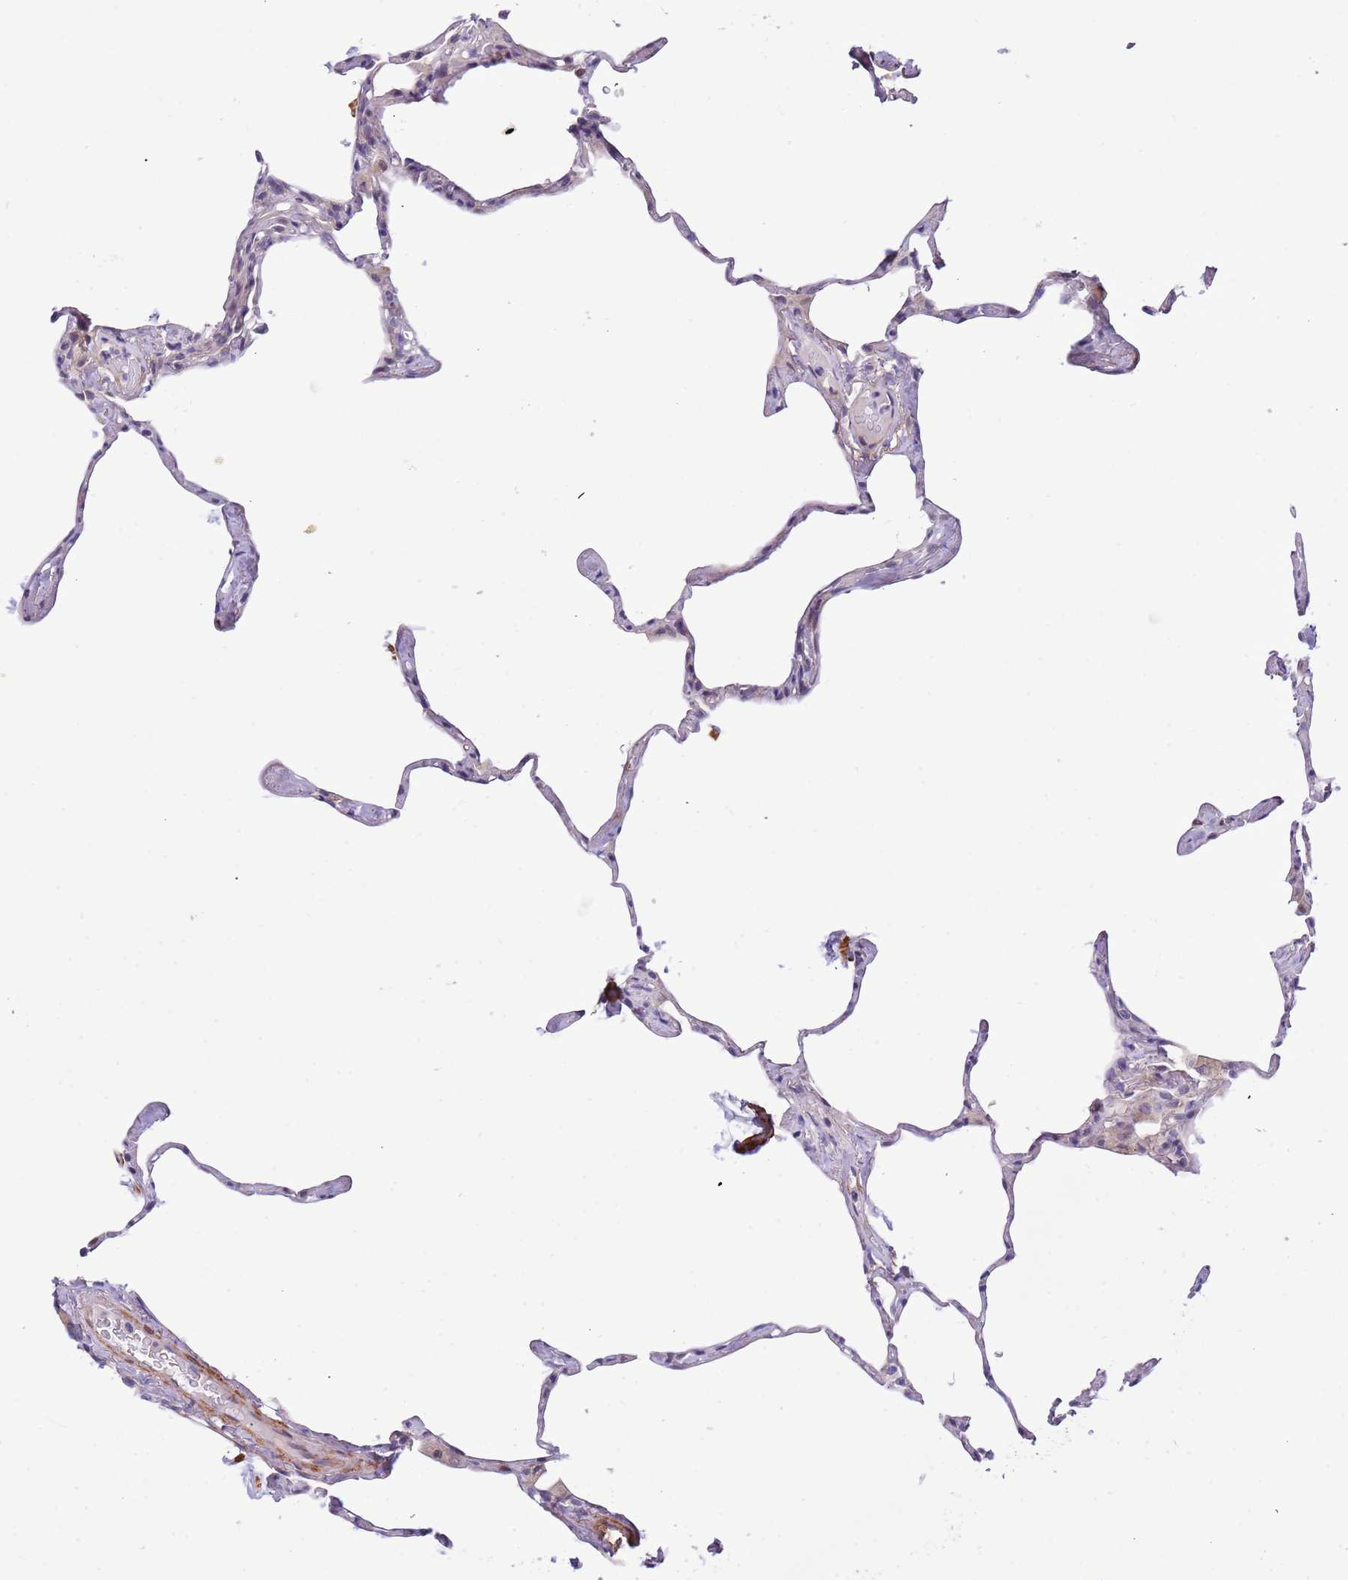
{"staining": {"intensity": "negative", "quantity": "none", "location": "none"}, "tissue": "lung", "cell_type": "Alveolar cells", "image_type": "normal", "snomed": [{"axis": "morphology", "description": "Normal tissue, NOS"}, {"axis": "topography", "description": "Lung"}], "caption": "Human lung stained for a protein using immunohistochemistry reveals no expression in alveolar cells.", "gene": "PLEKHH1", "patient": {"sex": "male", "age": 65}}